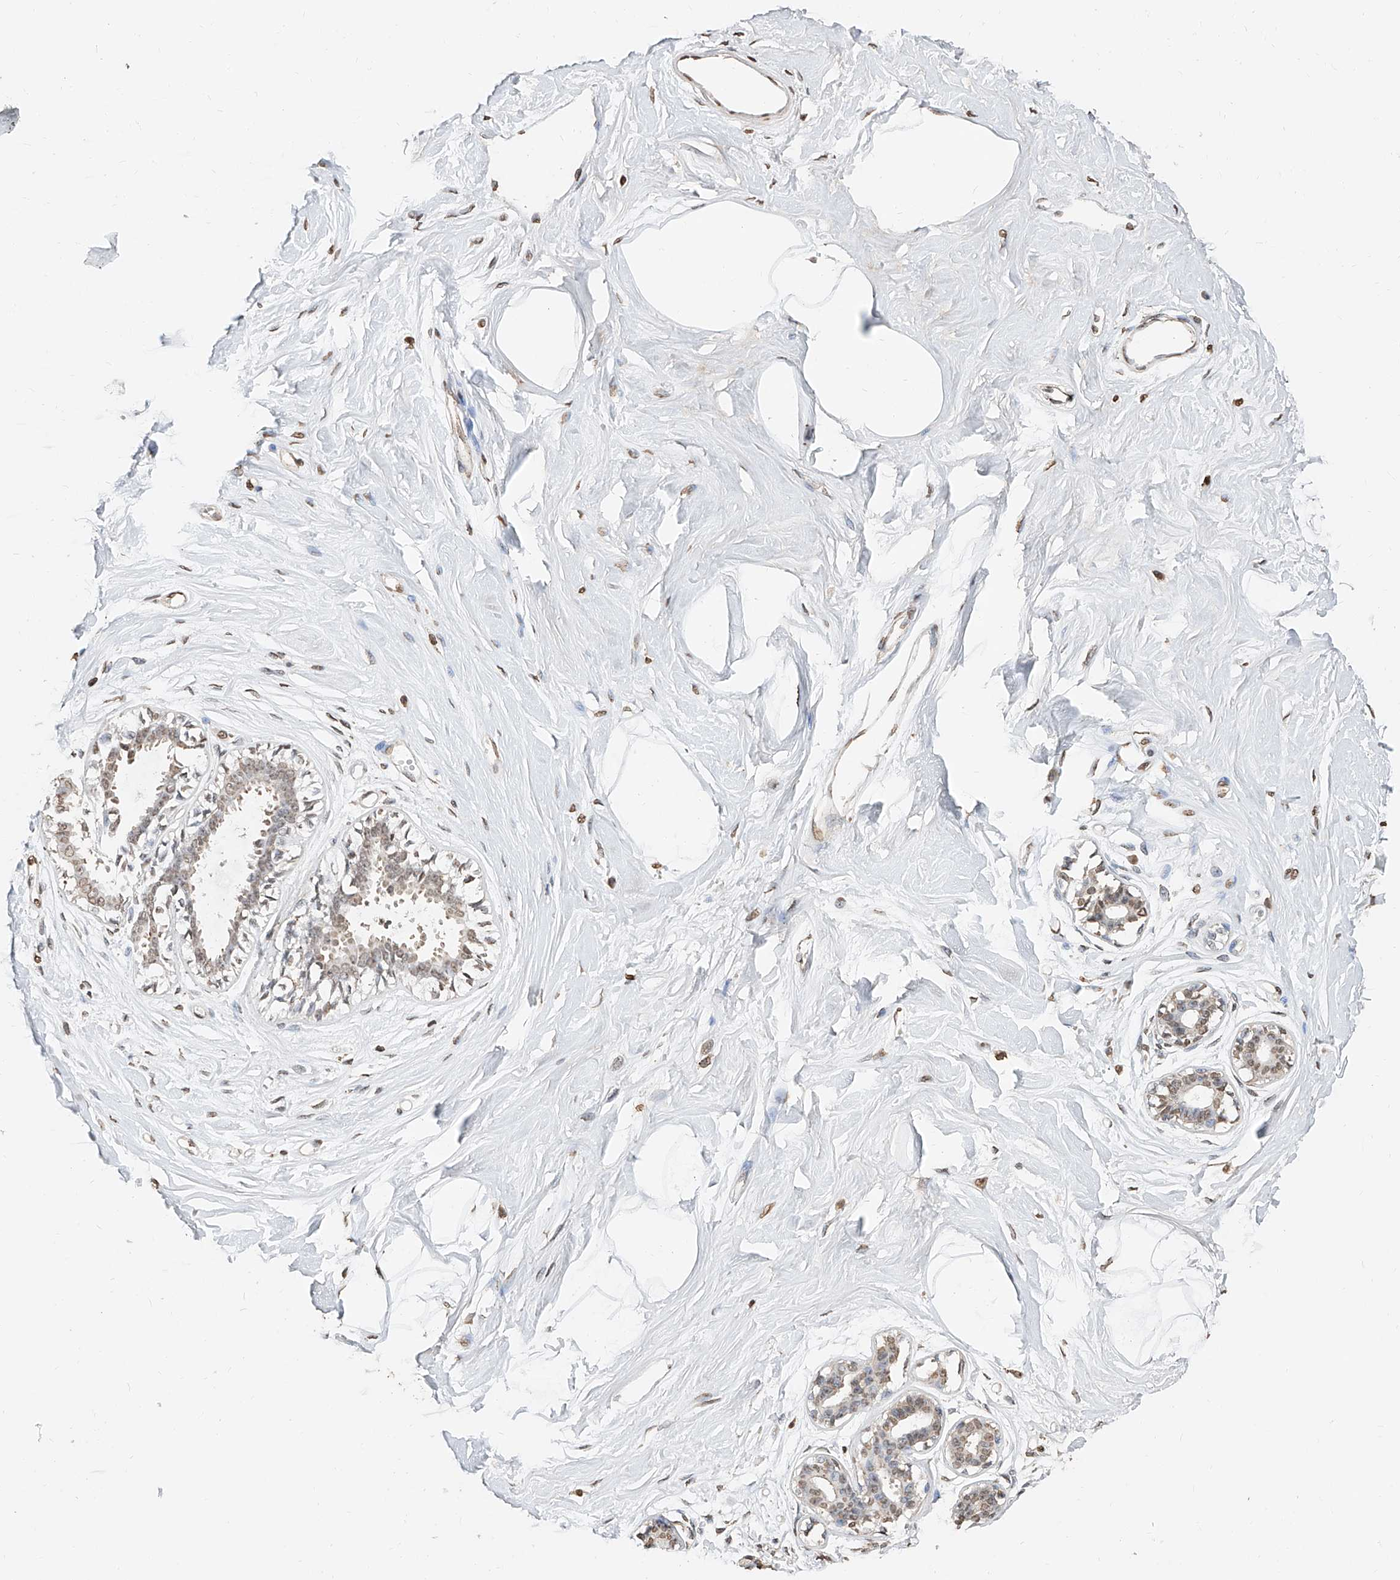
{"staining": {"intensity": "weak", "quantity": ">75%", "location": "nuclear"}, "tissue": "breast", "cell_type": "Adipocytes", "image_type": "normal", "snomed": [{"axis": "morphology", "description": "Normal tissue, NOS"}, {"axis": "topography", "description": "Breast"}], "caption": "The immunohistochemical stain highlights weak nuclear positivity in adipocytes of unremarkable breast. (DAB = brown stain, brightfield microscopy at high magnification).", "gene": "RP9", "patient": {"sex": "female", "age": 45}}